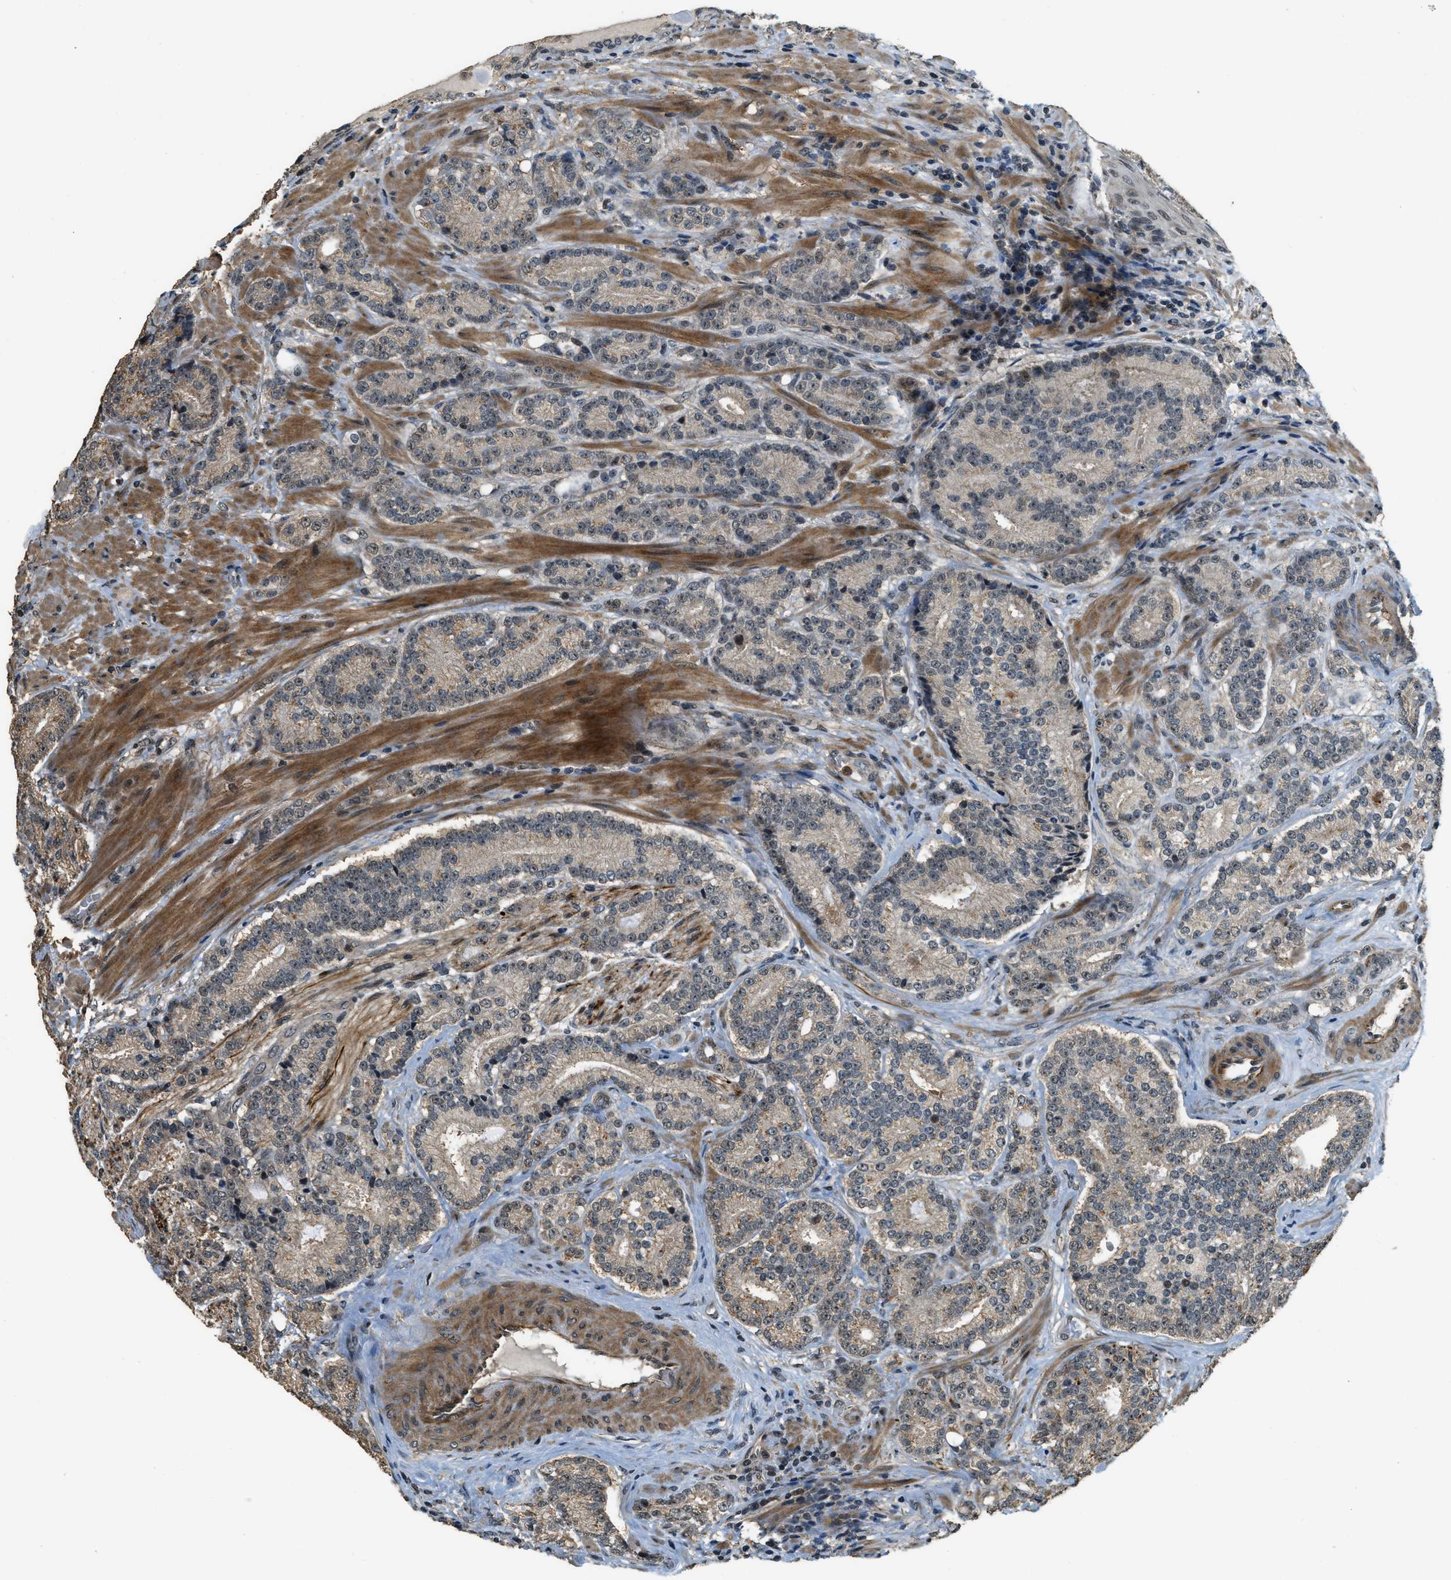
{"staining": {"intensity": "weak", "quantity": ">75%", "location": "cytoplasmic/membranous,nuclear"}, "tissue": "prostate cancer", "cell_type": "Tumor cells", "image_type": "cancer", "snomed": [{"axis": "morphology", "description": "Adenocarcinoma, High grade"}, {"axis": "topography", "description": "Prostate"}], "caption": "High-power microscopy captured an immunohistochemistry photomicrograph of prostate cancer (high-grade adenocarcinoma), revealing weak cytoplasmic/membranous and nuclear positivity in approximately >75% of tumor cells. (IHC, brightfield microscopy, high magnification).", "gene": "MED21", "patient": {"sex": "male", "age": 61}}